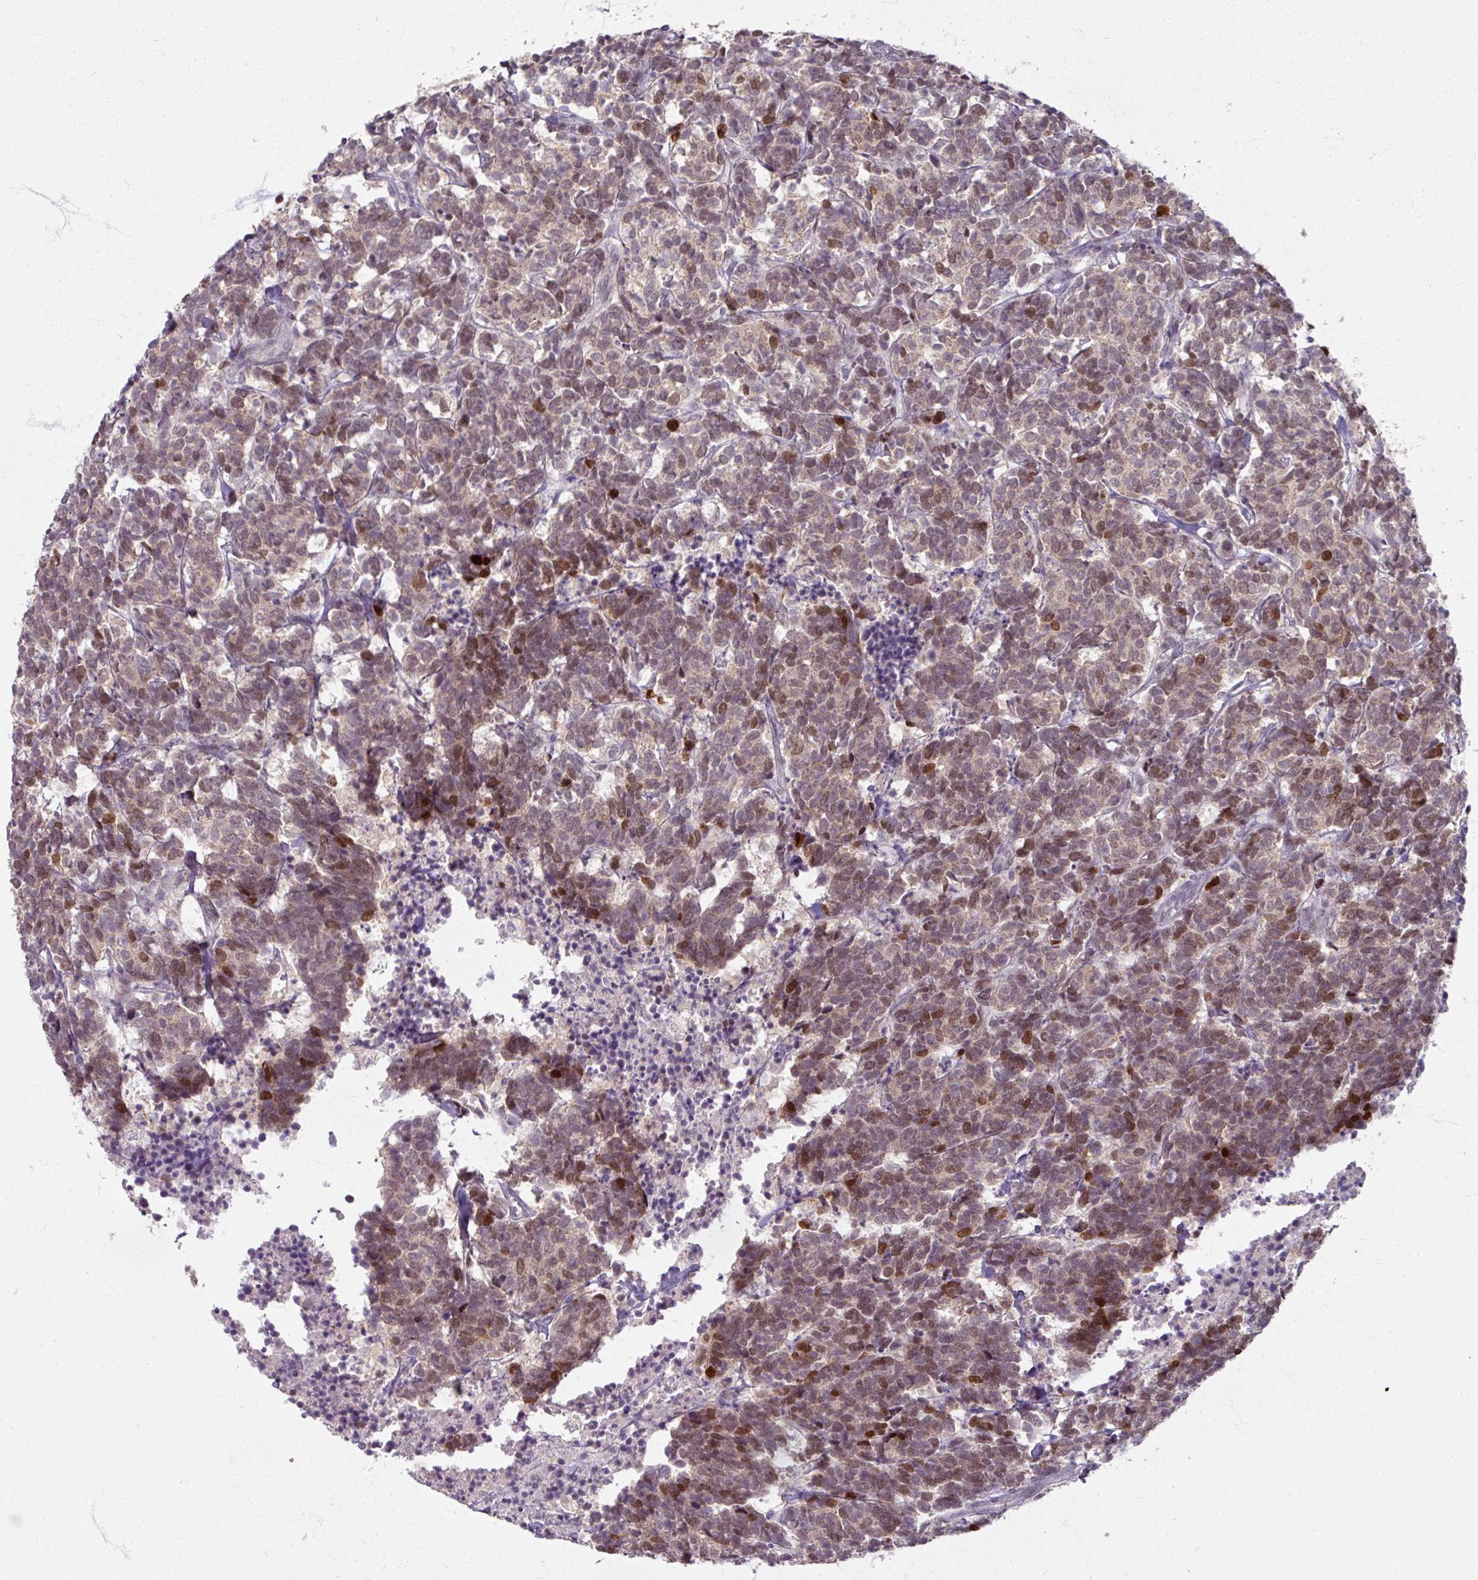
{"staining": {"intensity": "moderate", "quantity": "<25%", "location": "nuclear"}, "tissue": "carcinoid", "cell_type": "Tumor cells", "image_type": "cancer", "snomed": [{"axis": "morphology", "description": "Carcinoma, NOS"}, {"axis": "morphology", "description": "Carcinoid, malignant, NOS"}, {"axis": "topography", "description": "Urinary bladder"}], "caption": "Immunohistochemical staining of carcinoid exhibits moderate nuclear protein expression in approximately <25% of tumor cells.", "gene": "SOX11", "patient": {"sex": "male", "age": 57}}